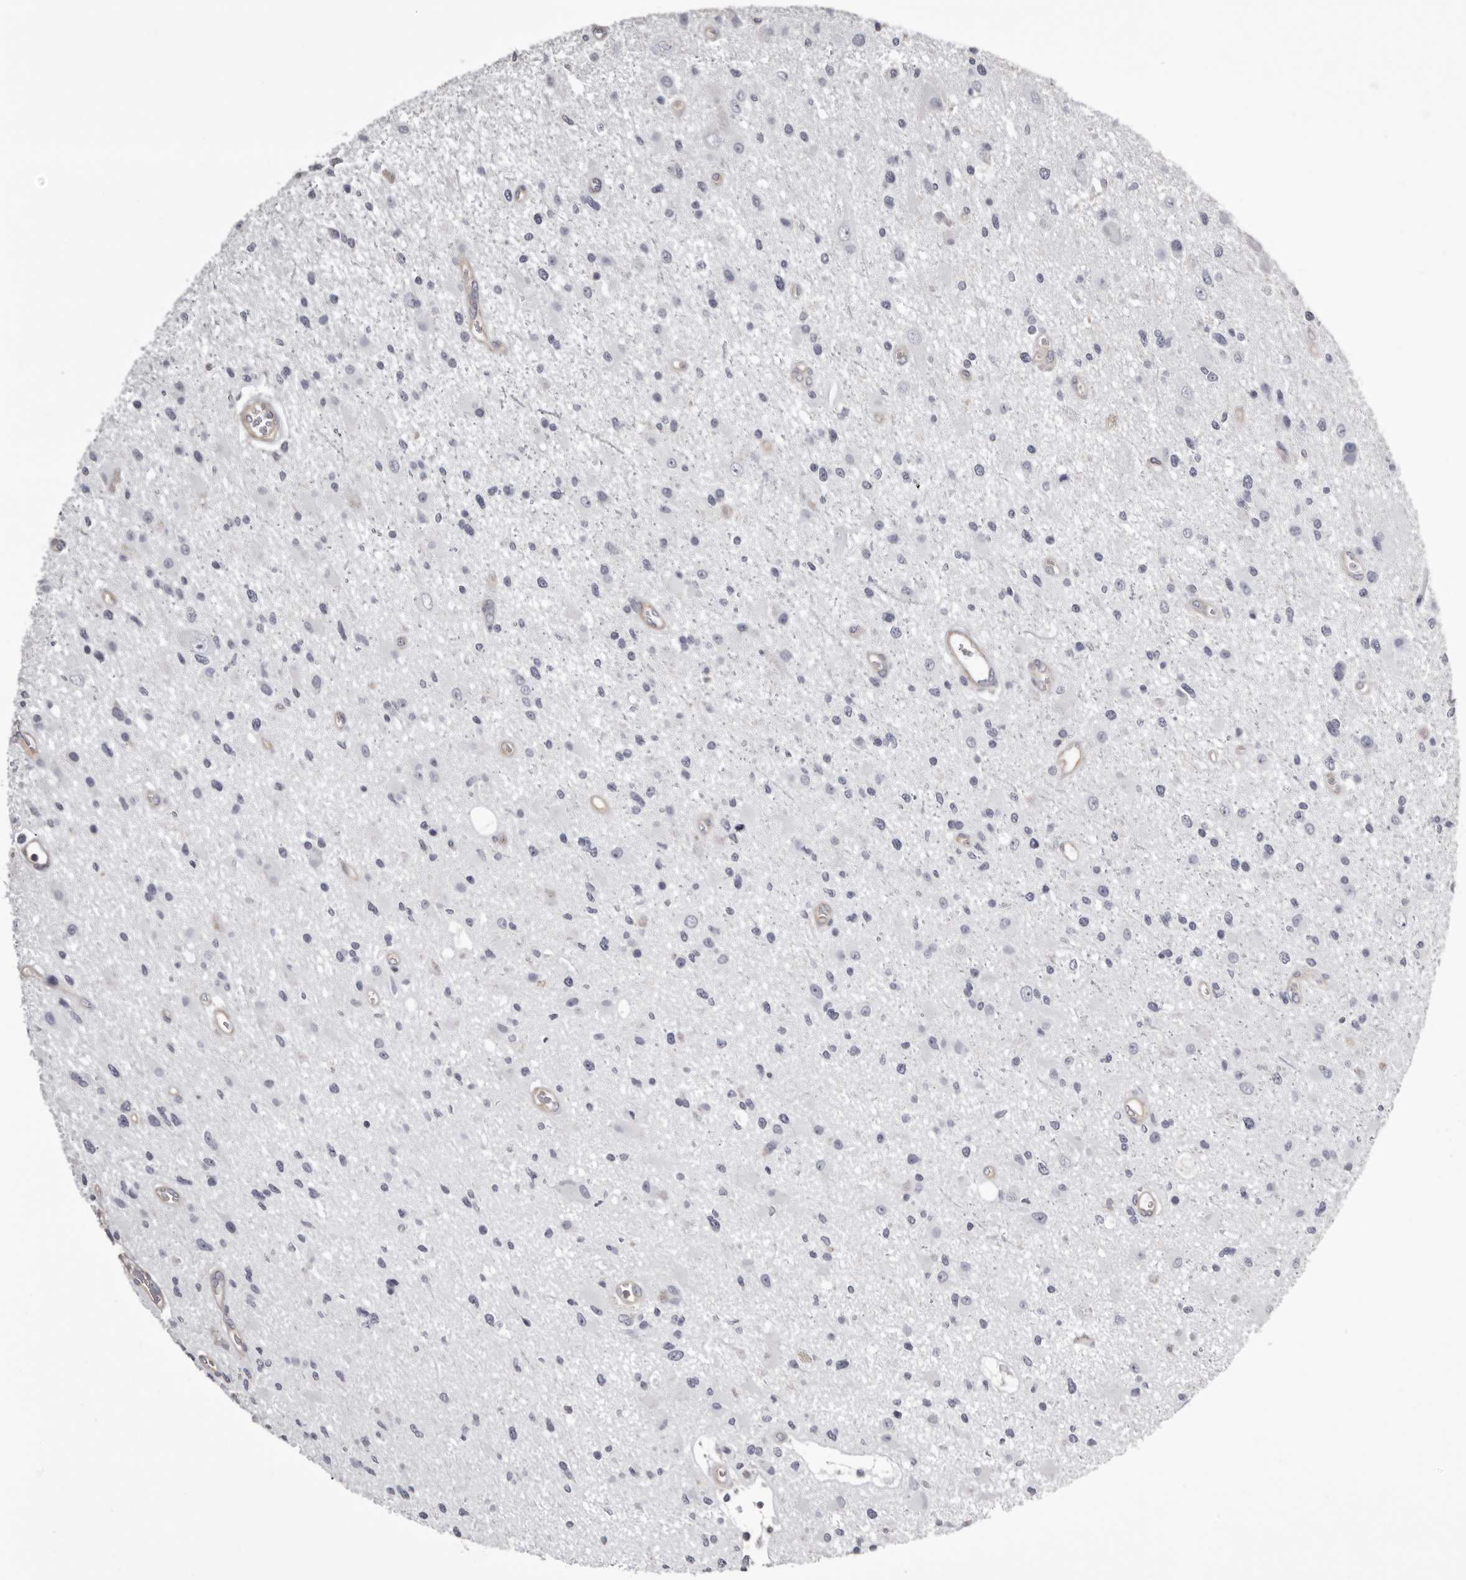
{"staining": {"intensity": "negative", "quantity": "none", "location": "none"}, "tissue": "glioma", "cell_type": "Tumor cells", "image_type": "cancer", "snomed": [{"axis": "morphology", "description": "Glioma, malignant, High grade"}, {"axis": "topography", "description": "Brain"}], "caption": "Immunohistochemistry (IHC) photomicrograph of human malignant high-grade glioma stained for a protein (brown), which exhibits no expression in tumor cells. The staining is performed using DAB (3,3'-diaminobenzidine) brown chromogen with nuclei counter-stained in using hematoxylin.", "gene": "LAD1", "patient": {"sex": "male", "age": 33}}